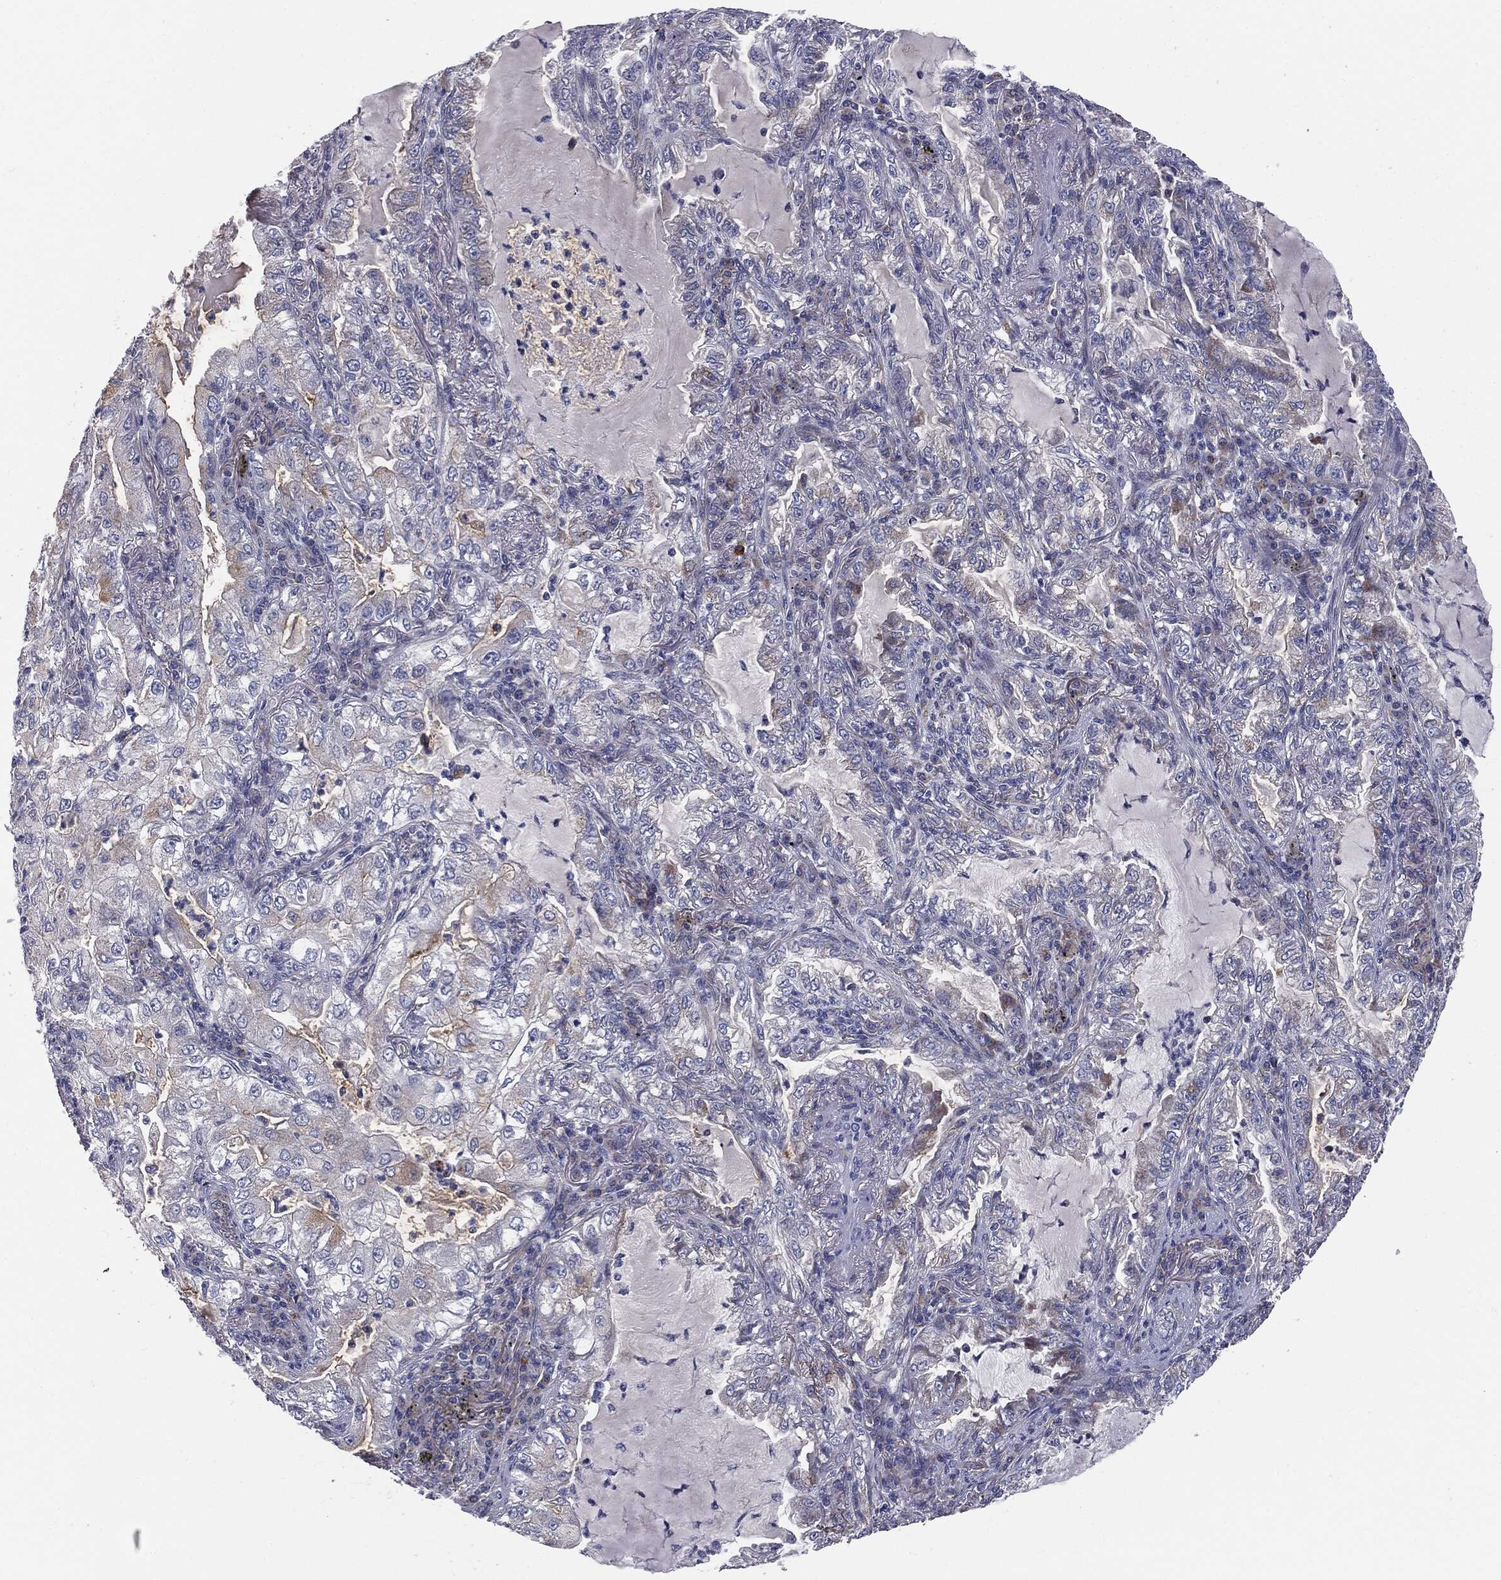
{"staining": {"intensity": "negative", "quantity": "none", "location": "none"}, "tissue": "lung cancer", "cell_type": "Tumor cells", "image_type": "cancer", "snomed": [{"axis": "morphology", "description": "Adenocarcinoma, NOS"}, {"axis": "topography", "description": "Lung"}], "caption": "This image is of lung cancer stained with immunohistochemistry (IHC) to label a protein in brown with the nuclei are counter-stained blue. There is no staining in tumor cells.", "gene": "KRT5", "patient": {"sex": "female", "age": 73}}